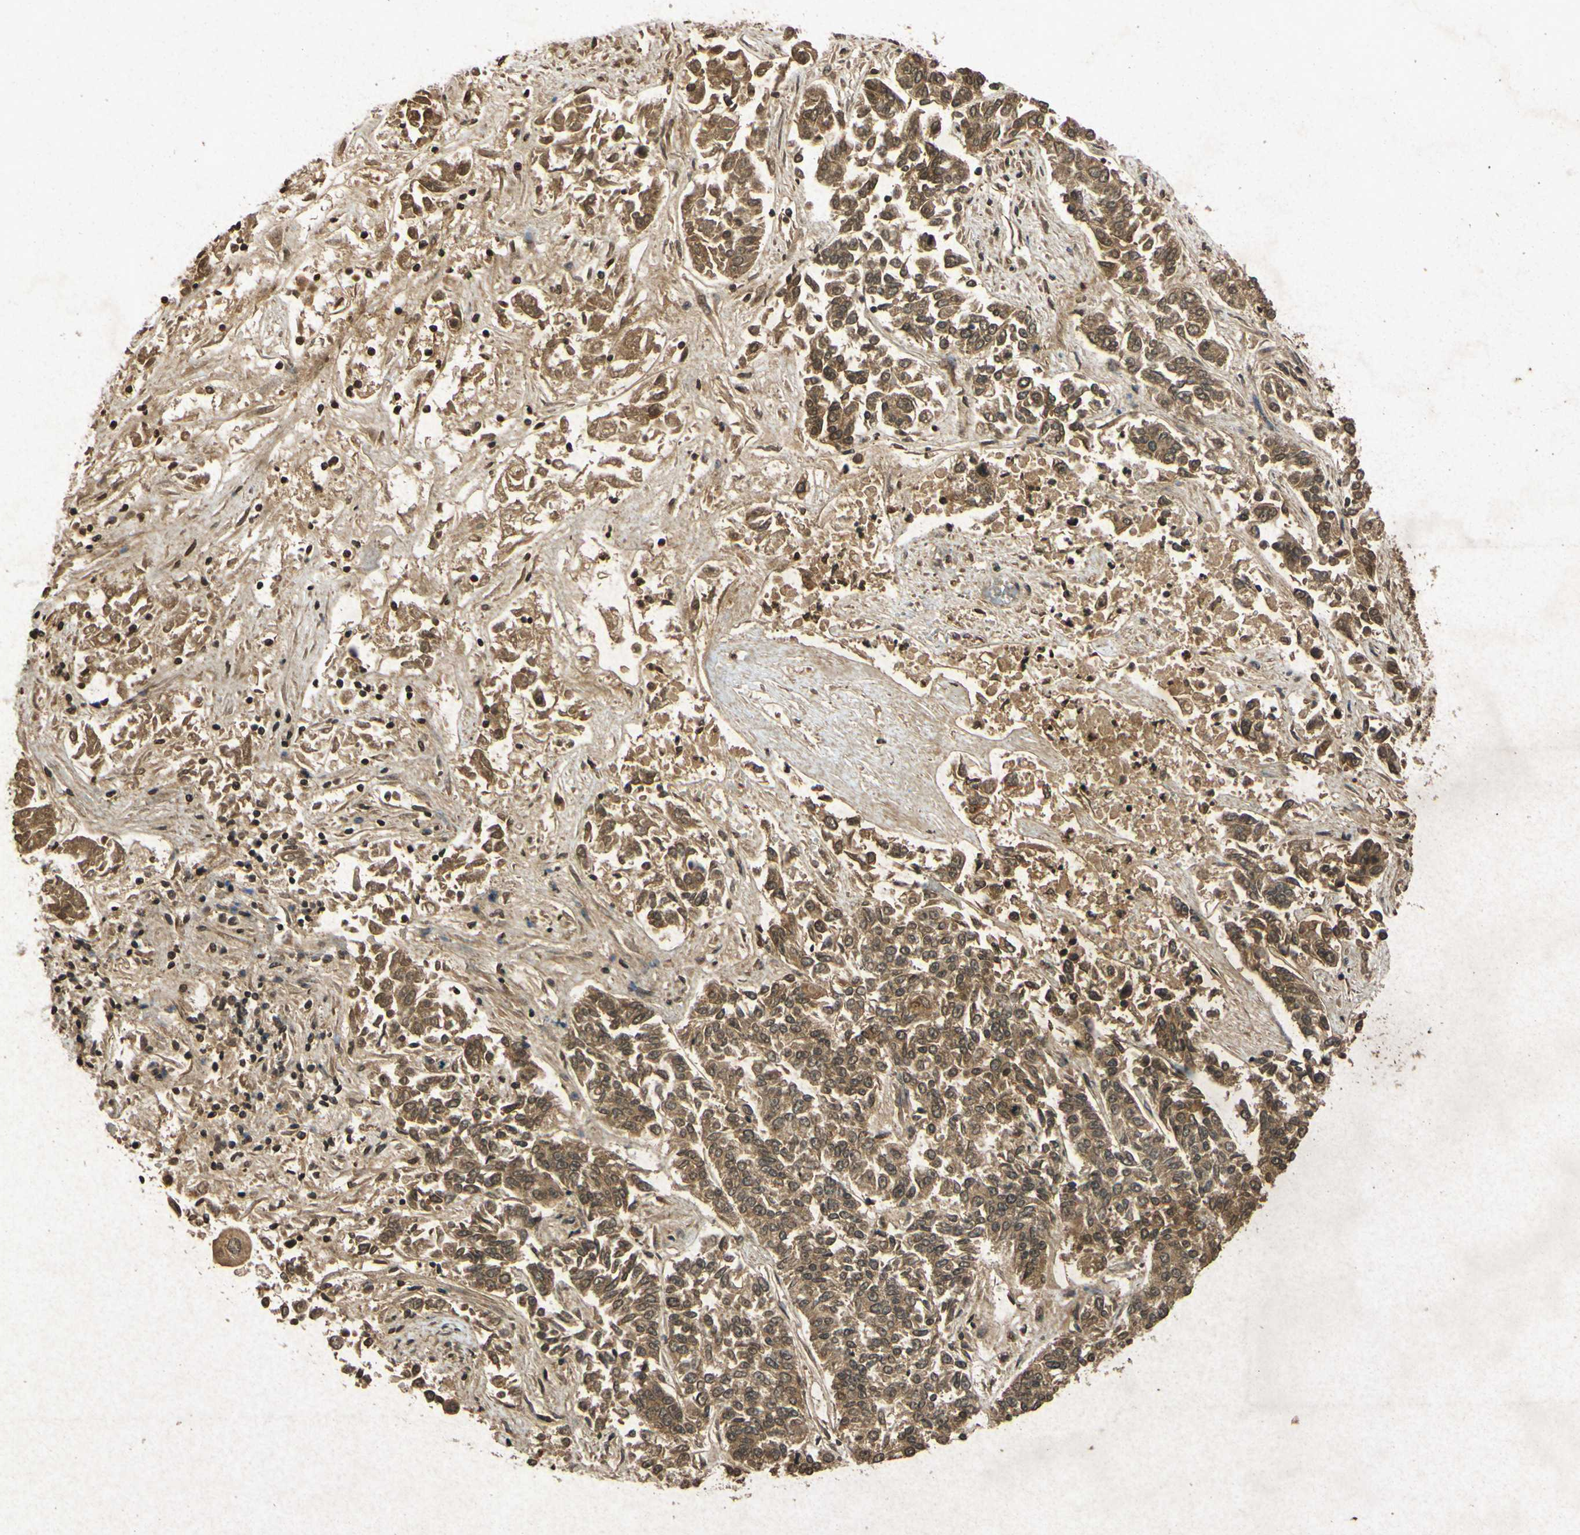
{"staining": {"intensity": "moderate", "quantity": ">75%", "location": "cytoplasmic/membranous,nuclear"}, "tissue": "lung cancer", "cell_type": "Tumor cells", "image_type": "cancer", "snomed": [{"axis": "morphology", "description": "Adenocarcinoma, NOS"}, {"axis": "topography", "description": "Lung"}], "caption": "Lung cancer (adenocarcinoma) stained with immunohistochemistry reveals moderate cytoplasmic/membranous and nuclear expression in about >75% of tumor cells.", "gene": "ATP6V1H", "patient": {"sex": "male", "age": 84}}